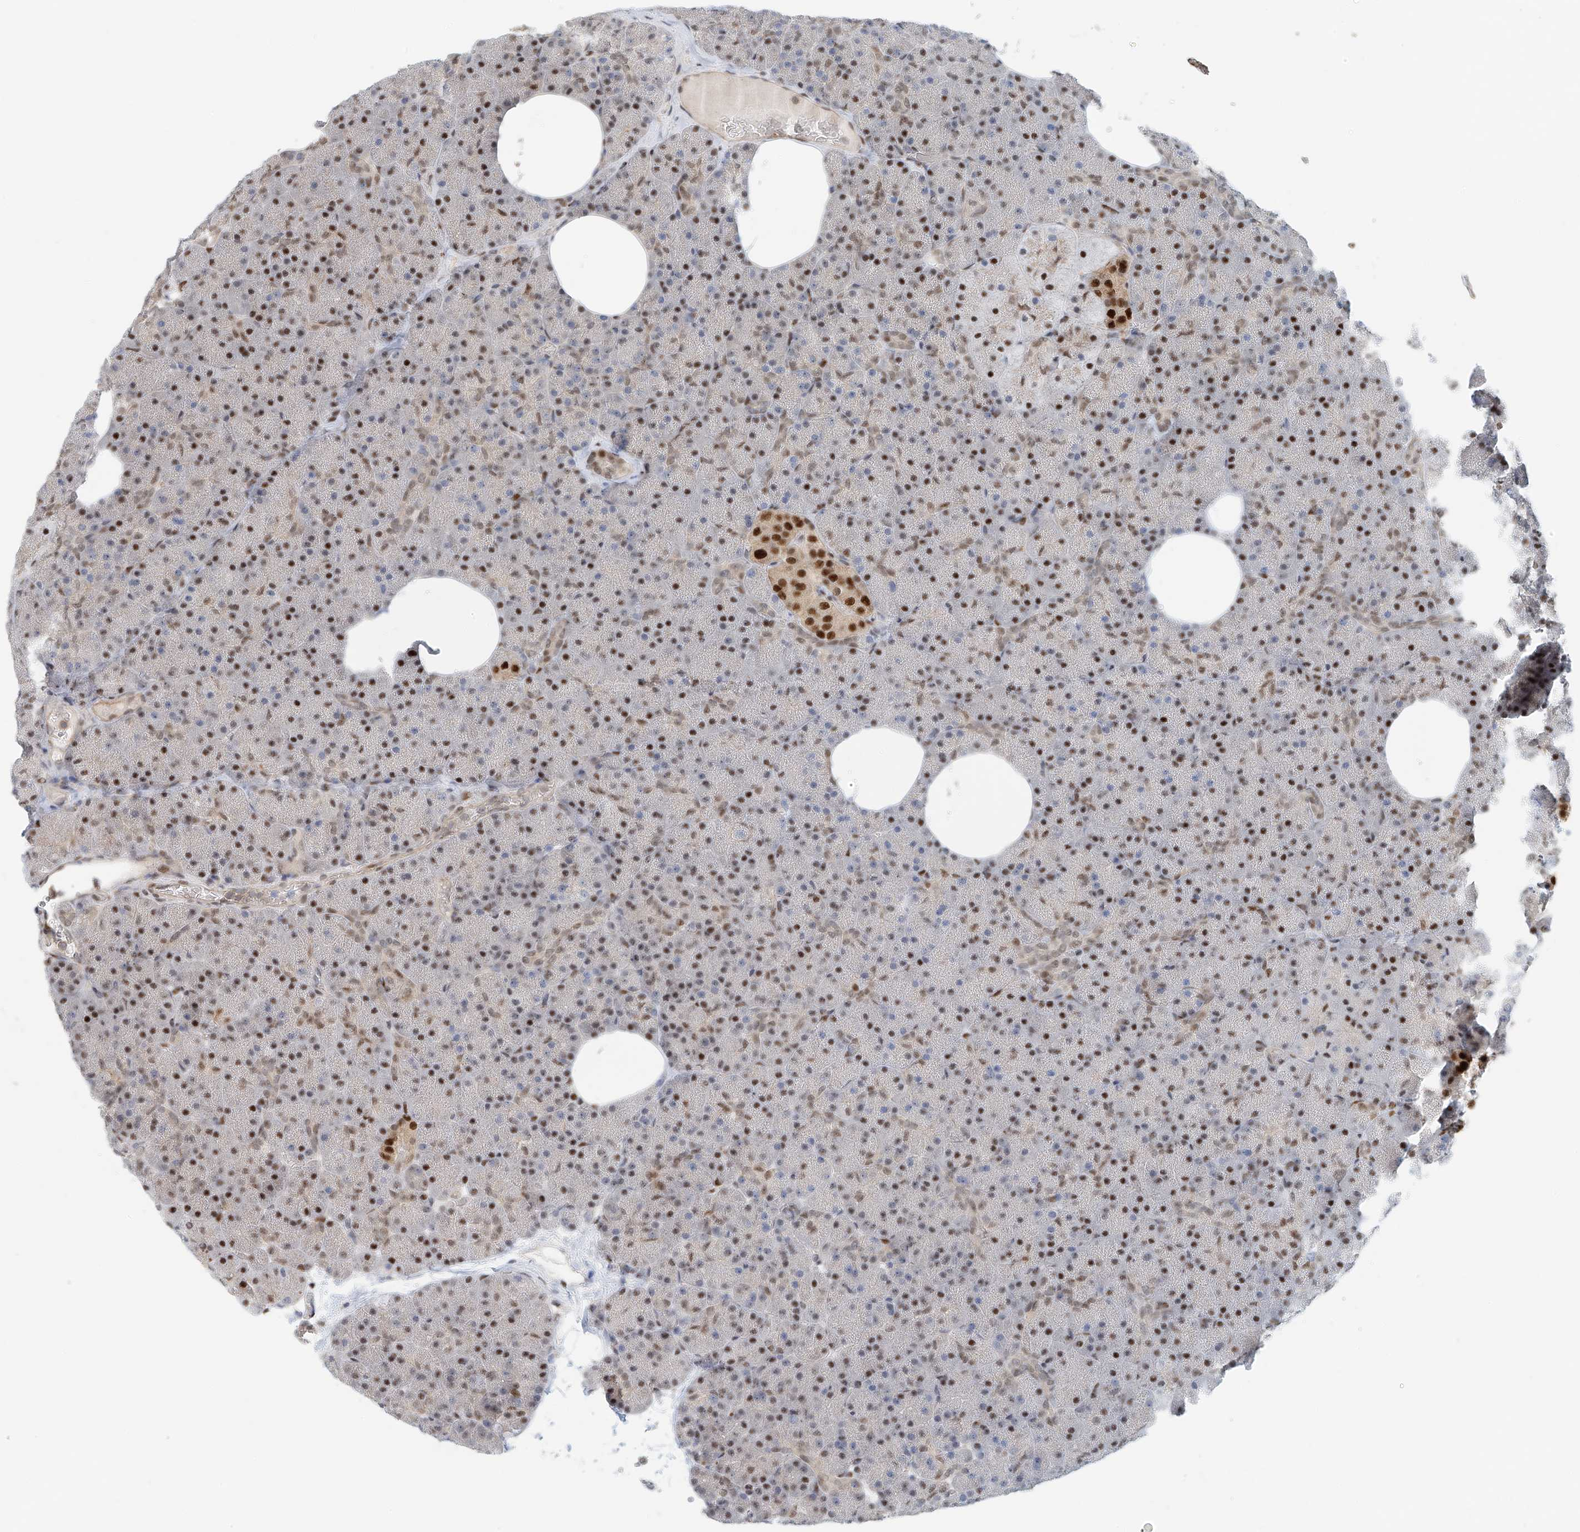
{"staining": {"intensity": "moderate", "quantity": "25%-75%", "location": "nuclear"}, "tissue": "pancreas", "cell_type": "Exocrine glandular cells", "image_type": "normal", "snomed": [{"axis": "morphology", "description": "Normal tissue, NOS"}, {"axis": "morphology", "description": "Carcinoid, malignant, NOS"}, {"axis": "topography", "description": "Pancreas"}], "caption": "Unremarkable pancreas exhibits moderate nuclear expression in about 25%-75% of exocrine glandular cells.", "gene": "ZNF514", "patient": {"sex": "female", "age": 35}}